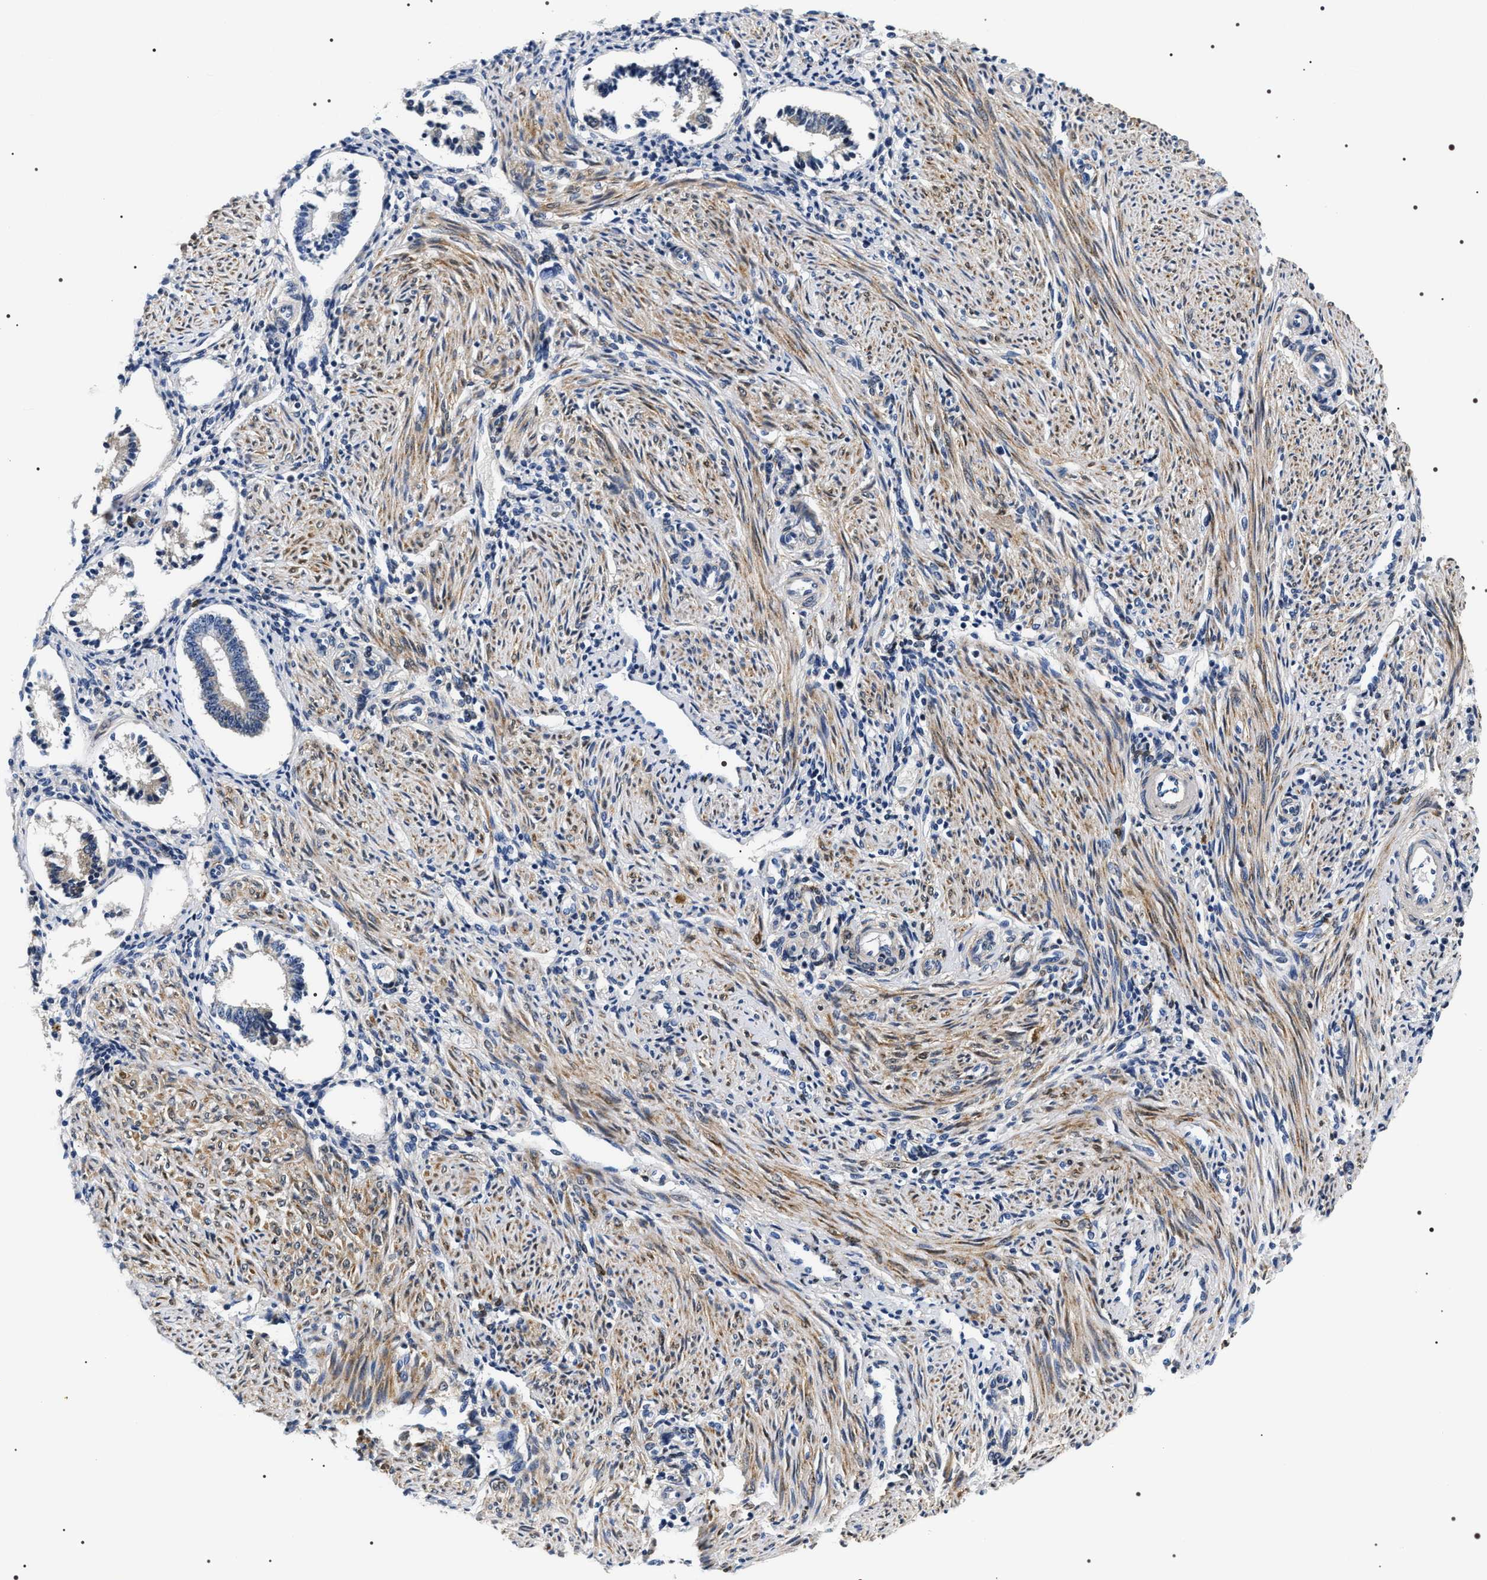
{"staining": {"intensity": "moderate", "quantity": "25%-75%", "location": "cytoplasmic/membranous"}, "tissue": "endometrium", "cell_type": "Cells in endometrial stroma", "image_type": "normal", "snomed": [{"axis": "morphology", "description": "Normal tissue, NOS"}, {"axis": "topography", "description": "Endometrium"}], "caption": "Immunohistochemical staining of normal human endometrium reveals medium levels of moderate cytoplasmic/membranous expression in about 25%-75% of cells in endometrial stroma.", "gene": "BAG2", "patient": {"sex": "female", "age": 42}}